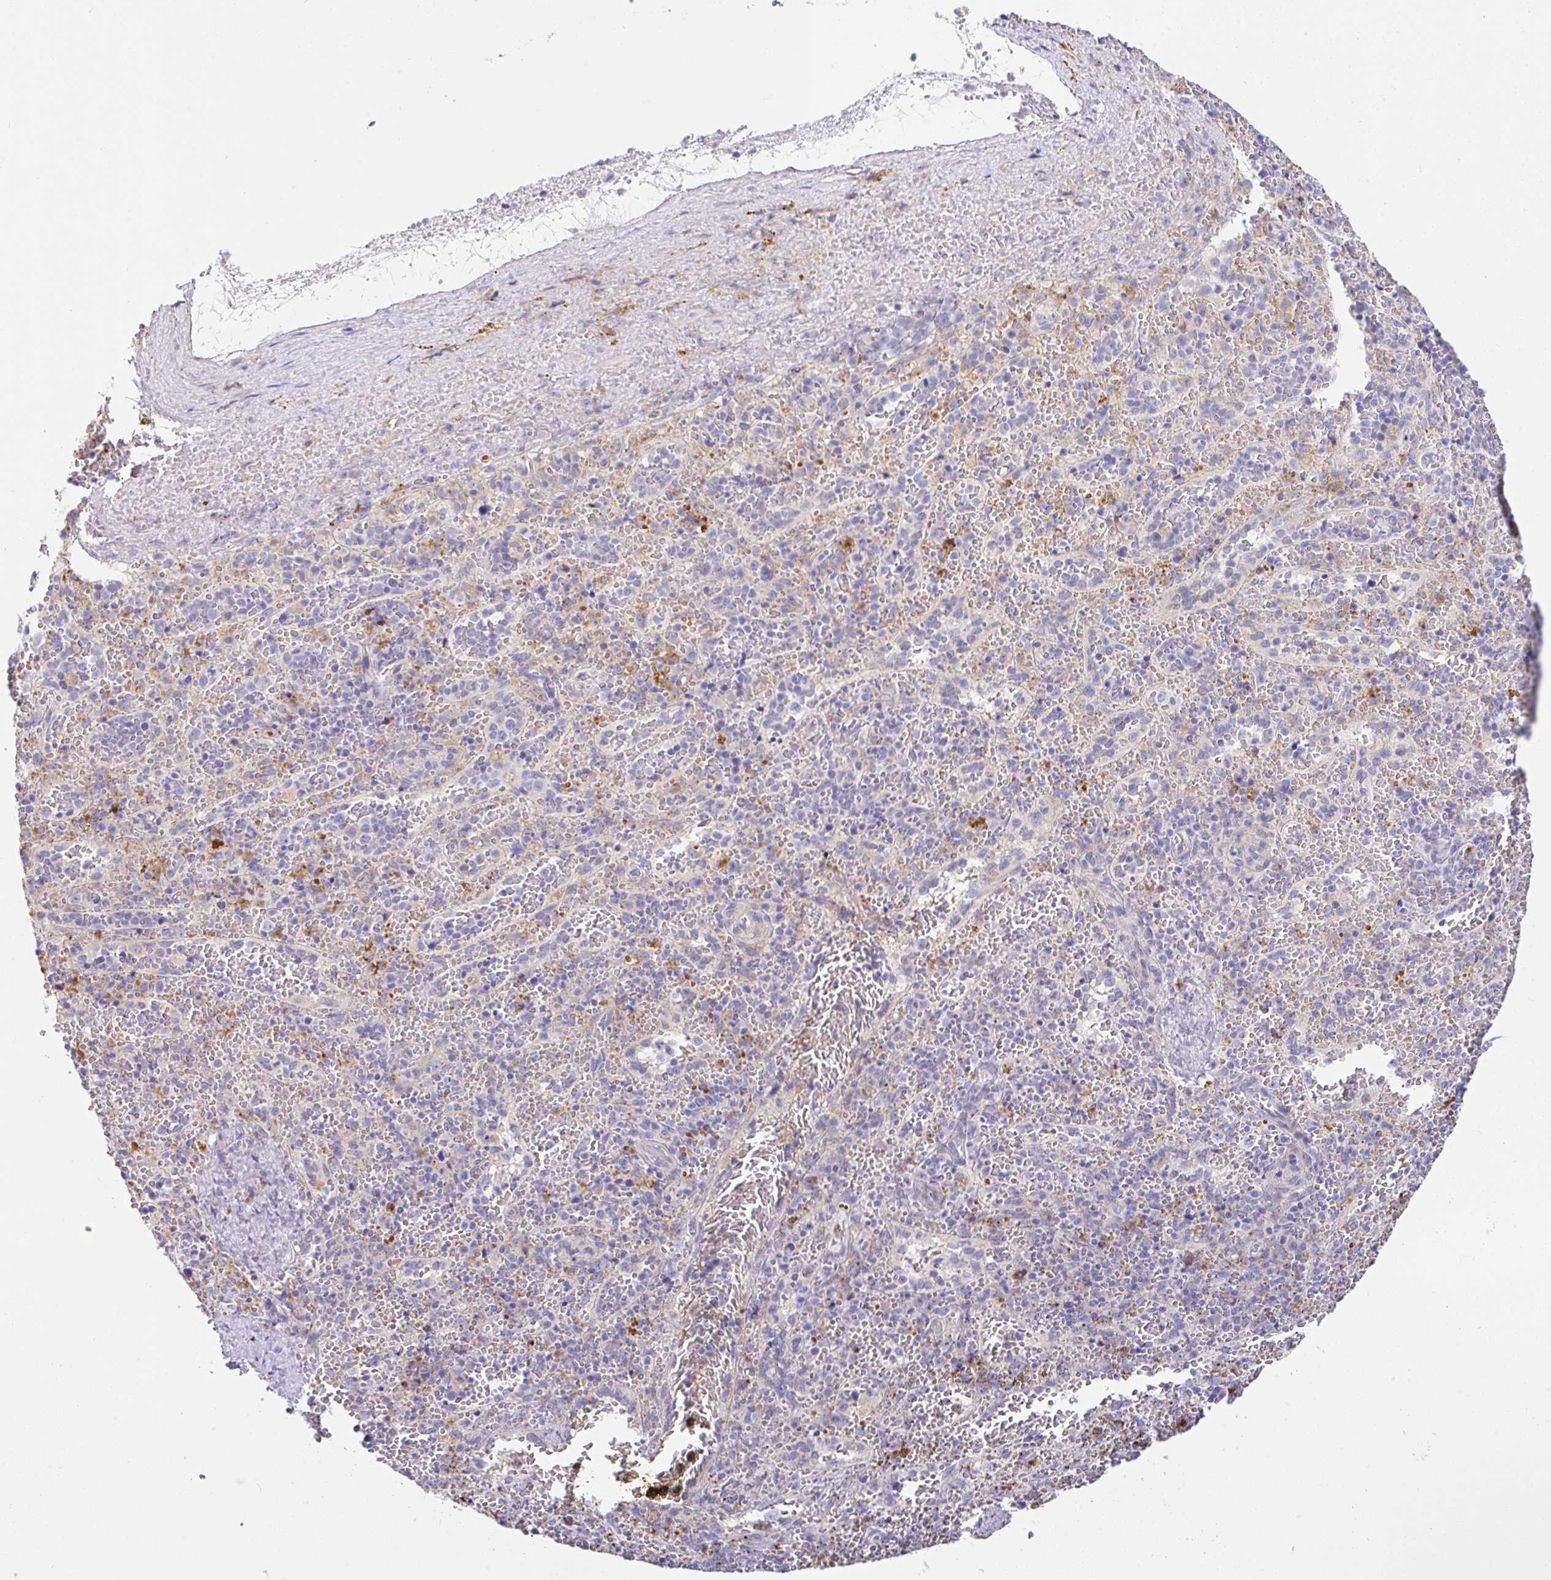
{"staining": {"intensity": "moderate", "quantity": "<25%", "location": "cytoplasmic/membranous"}, "tissue": "spleen", "cell_type": "Cells in red pulp", "image_type": "normal", "snomed": [{"axis": "morphology", "description": "Normal tissue, NOS"}, {"axis": "topography", "description": "Spleen"}], "caption": "An immunohistochemistry (IHC) histopathology image of normal tissue is shown. Protein staining in brown shows moderate cytoplasmic/membranous positivity in spleen within cells in red pulp.", "gene": "EPN3", "patient": {"sex": "female", "age": 50}}